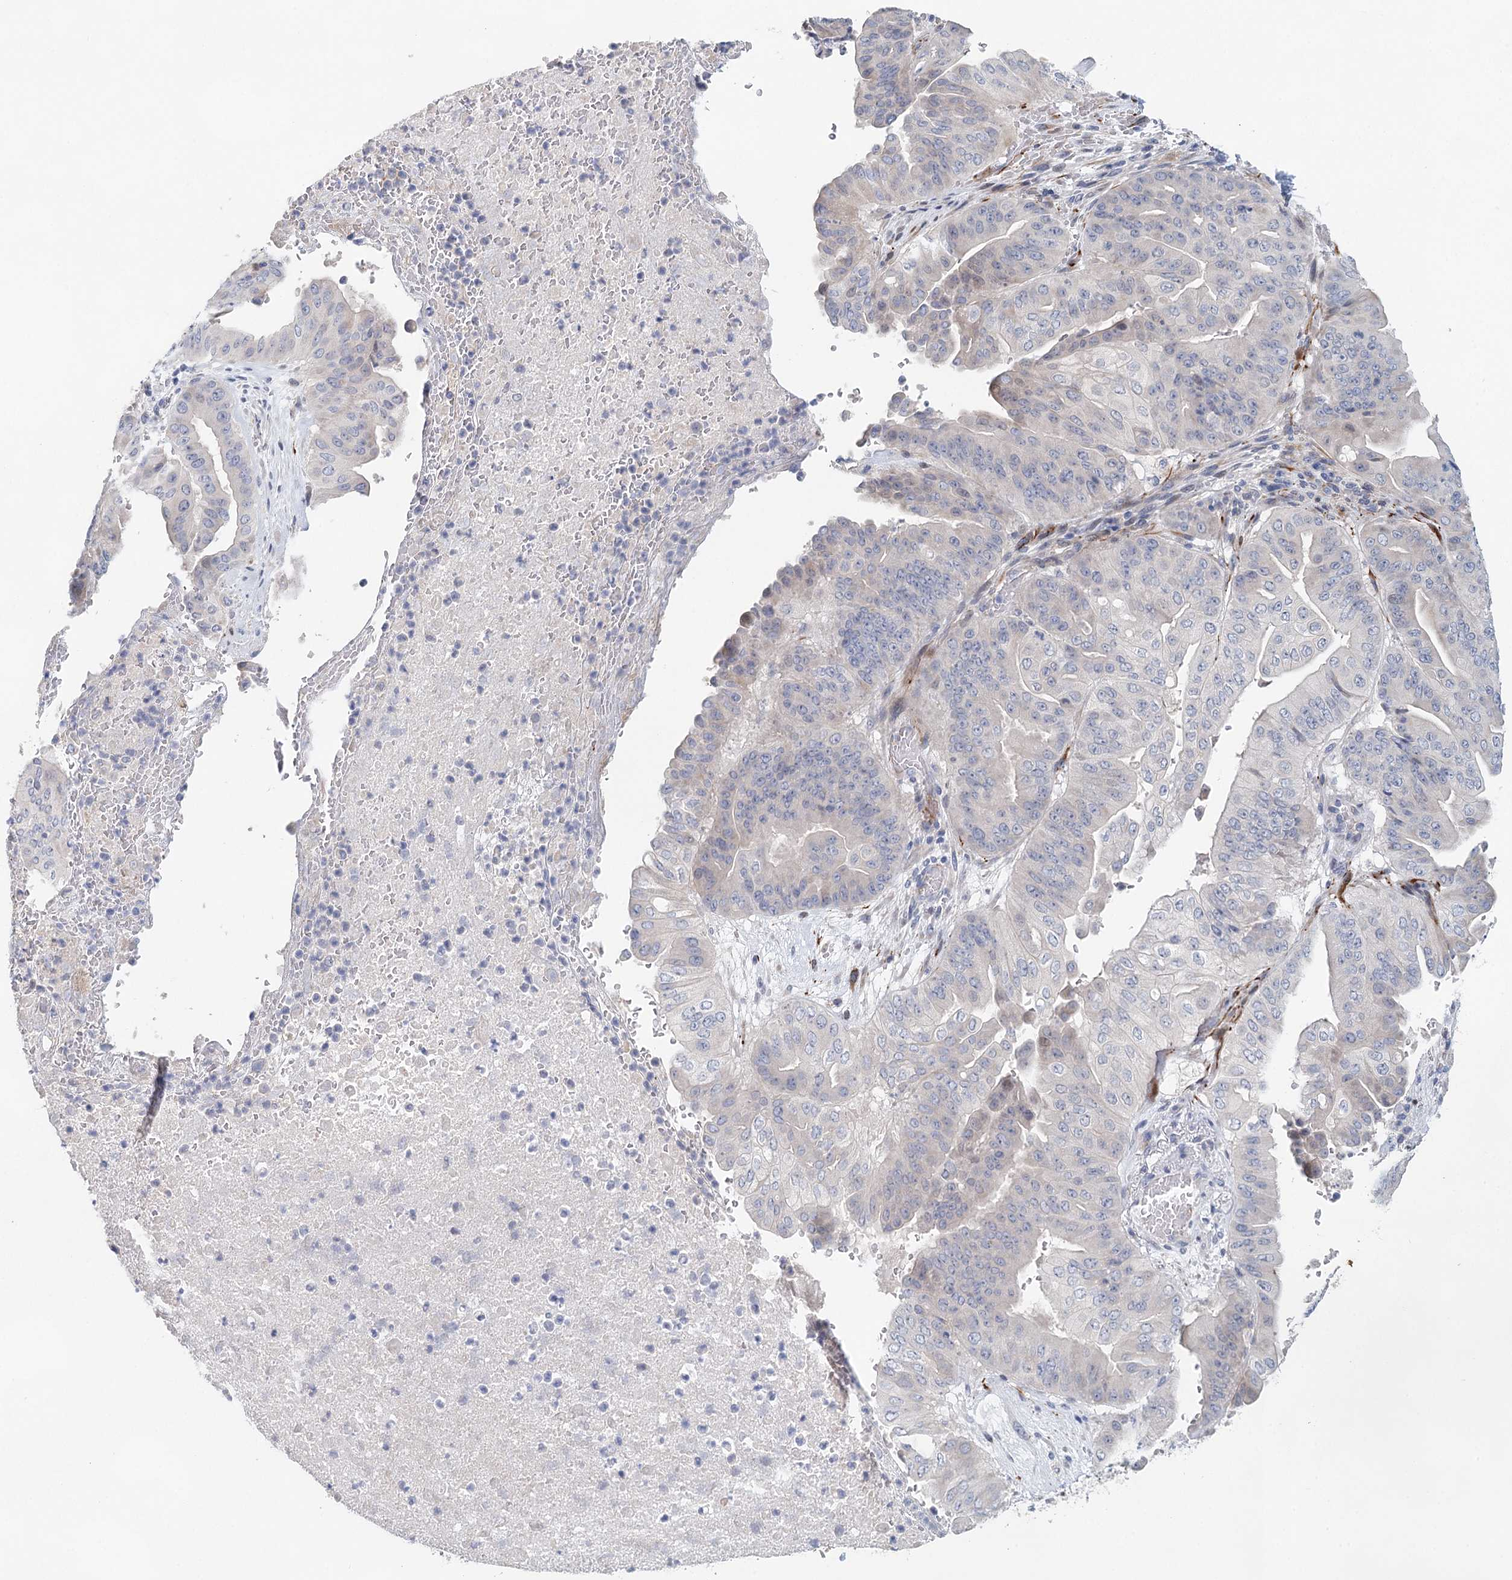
{"staining": {"intensity": "negative", "quantity": "none", "location": "none"}, "tissue": "pancreatic cancer", "cell_type": "Tumor cells", "image_type": "cancer", "snomed": [{"axis": "morphology", "description": "Adenocarcinoma, NOS"}, {"axis": "topography", "description": "Pancreas"}], "caption": "There is no significant expression in tumor cells of pancreatic cancer.", "gene": "SLC19A3", "patient": {"sex": "female", "age": 77}}